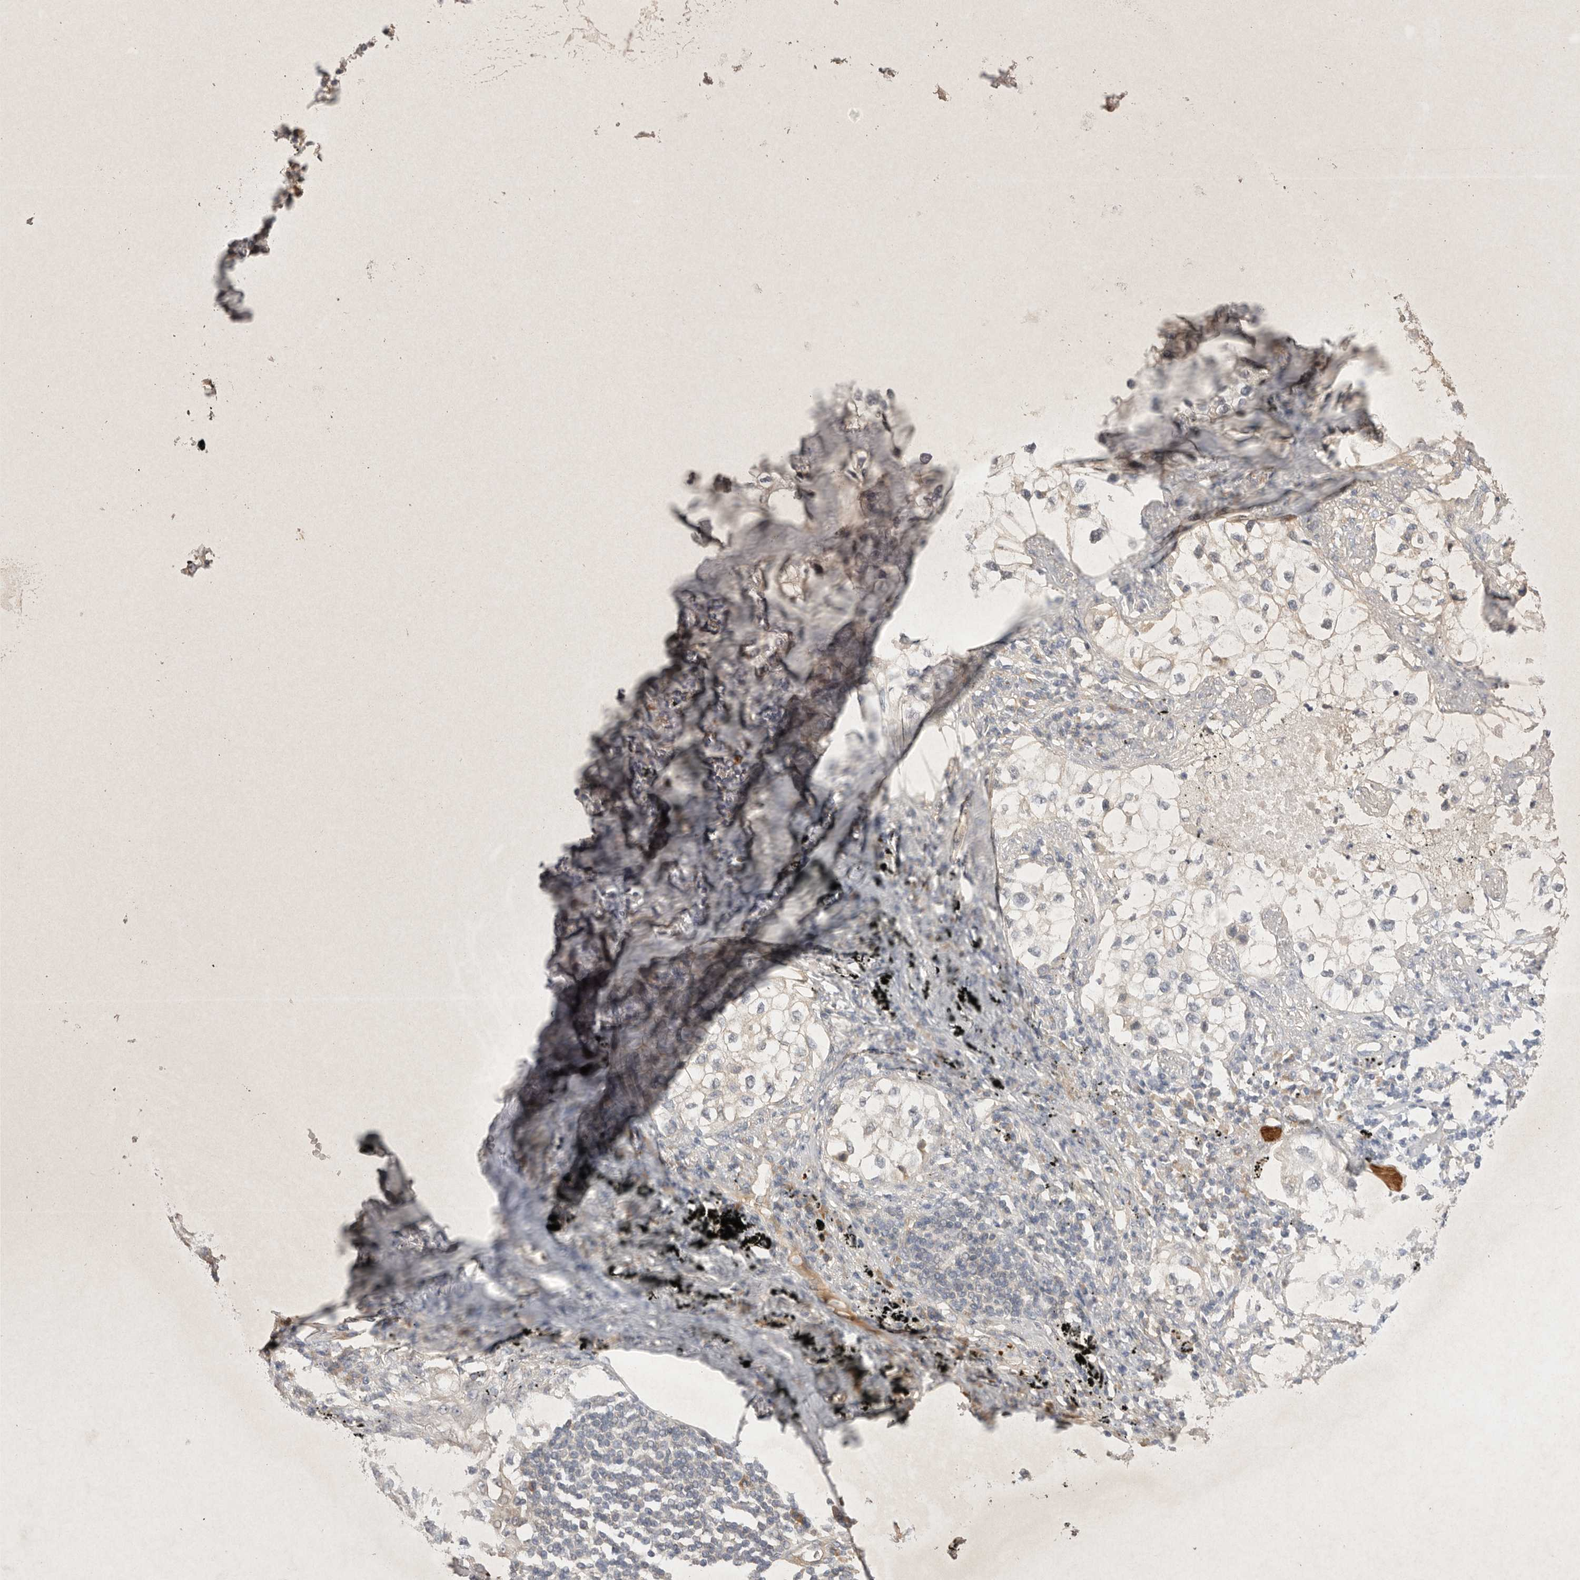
{"staining": {"intensity": "negative", "quantity": "none", "location": "none"}, "tissue": "lung cancer", "cell_type": "Tumor cells", "image_type": "cancer", "snomed": [{"axis": "morphology", "description": "Adenocarcinoma, NOS"}, {"axis": "topography", "description": "Lung"}], "caption": "IHC of adenocarcinoma (lung) exhibits no expression in tumor cells.", "gene": "NRCAM", "patient": {"sex": "male", "age": 63}}